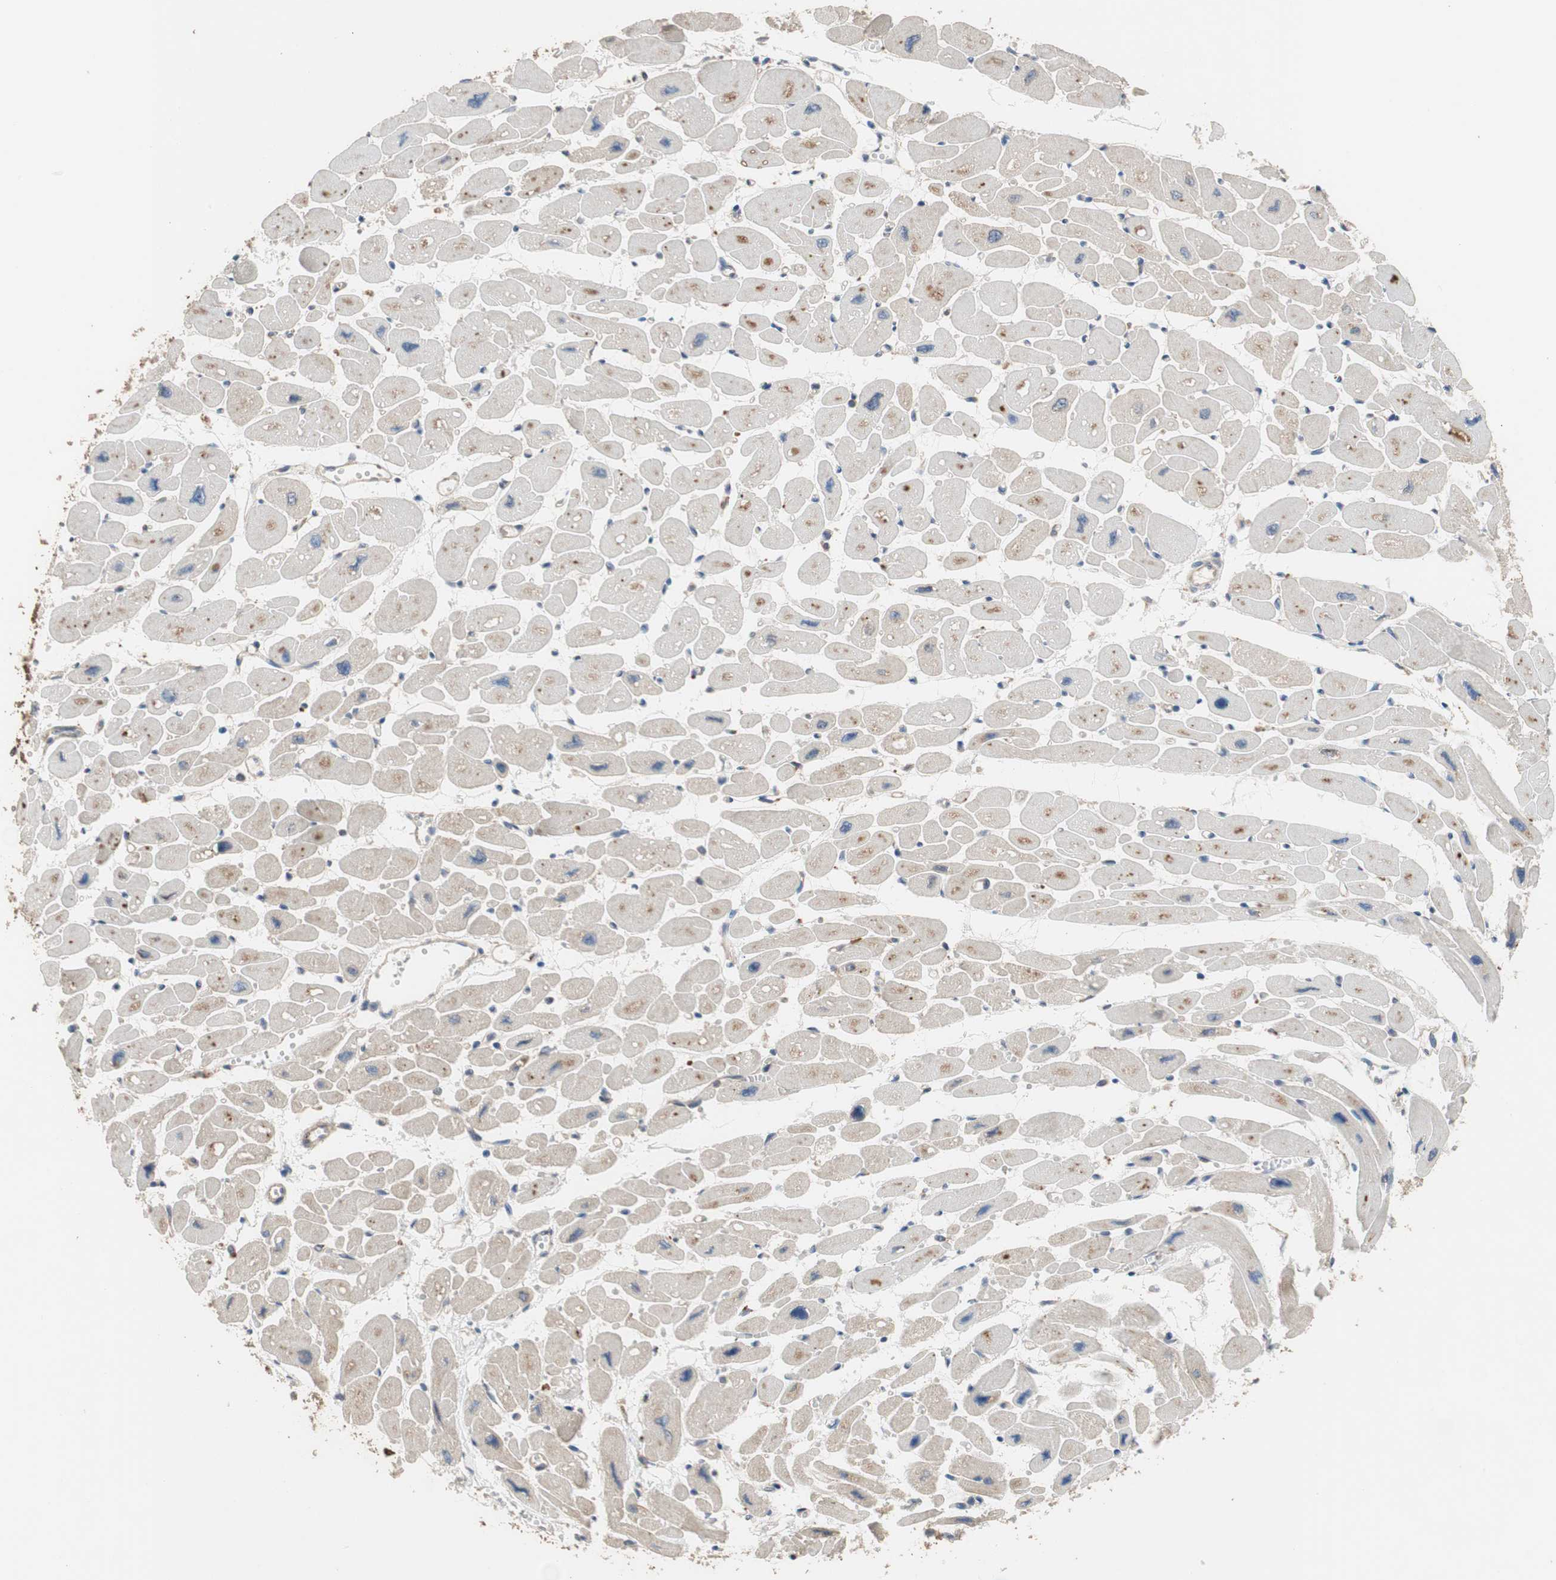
{"staining": {"intensity": "moderate", "quantity": ">75%", "location": "cytoplasmic/membranous"}, "tissue": "heart muscle", "cell_type": "Cardiomyocytes", "image_type": "normal", "snomed": [{"axis": "morphology", "description": "Normal tissue, NOS"}, {"axis": "topography", "description": "Heart"}], "caption": "Immunohistochemical staining of unremarkable heart muscle displays moderate cytoplasmic/membranous protein expression in approximately >75% of cardiomyocytes. (DAB (3,3'-diaminobenzidine) IHC with brightfield microscopy, high magnification).", "gene": "MAP4K2", "patient": {"sex": "female", "age": 54}}